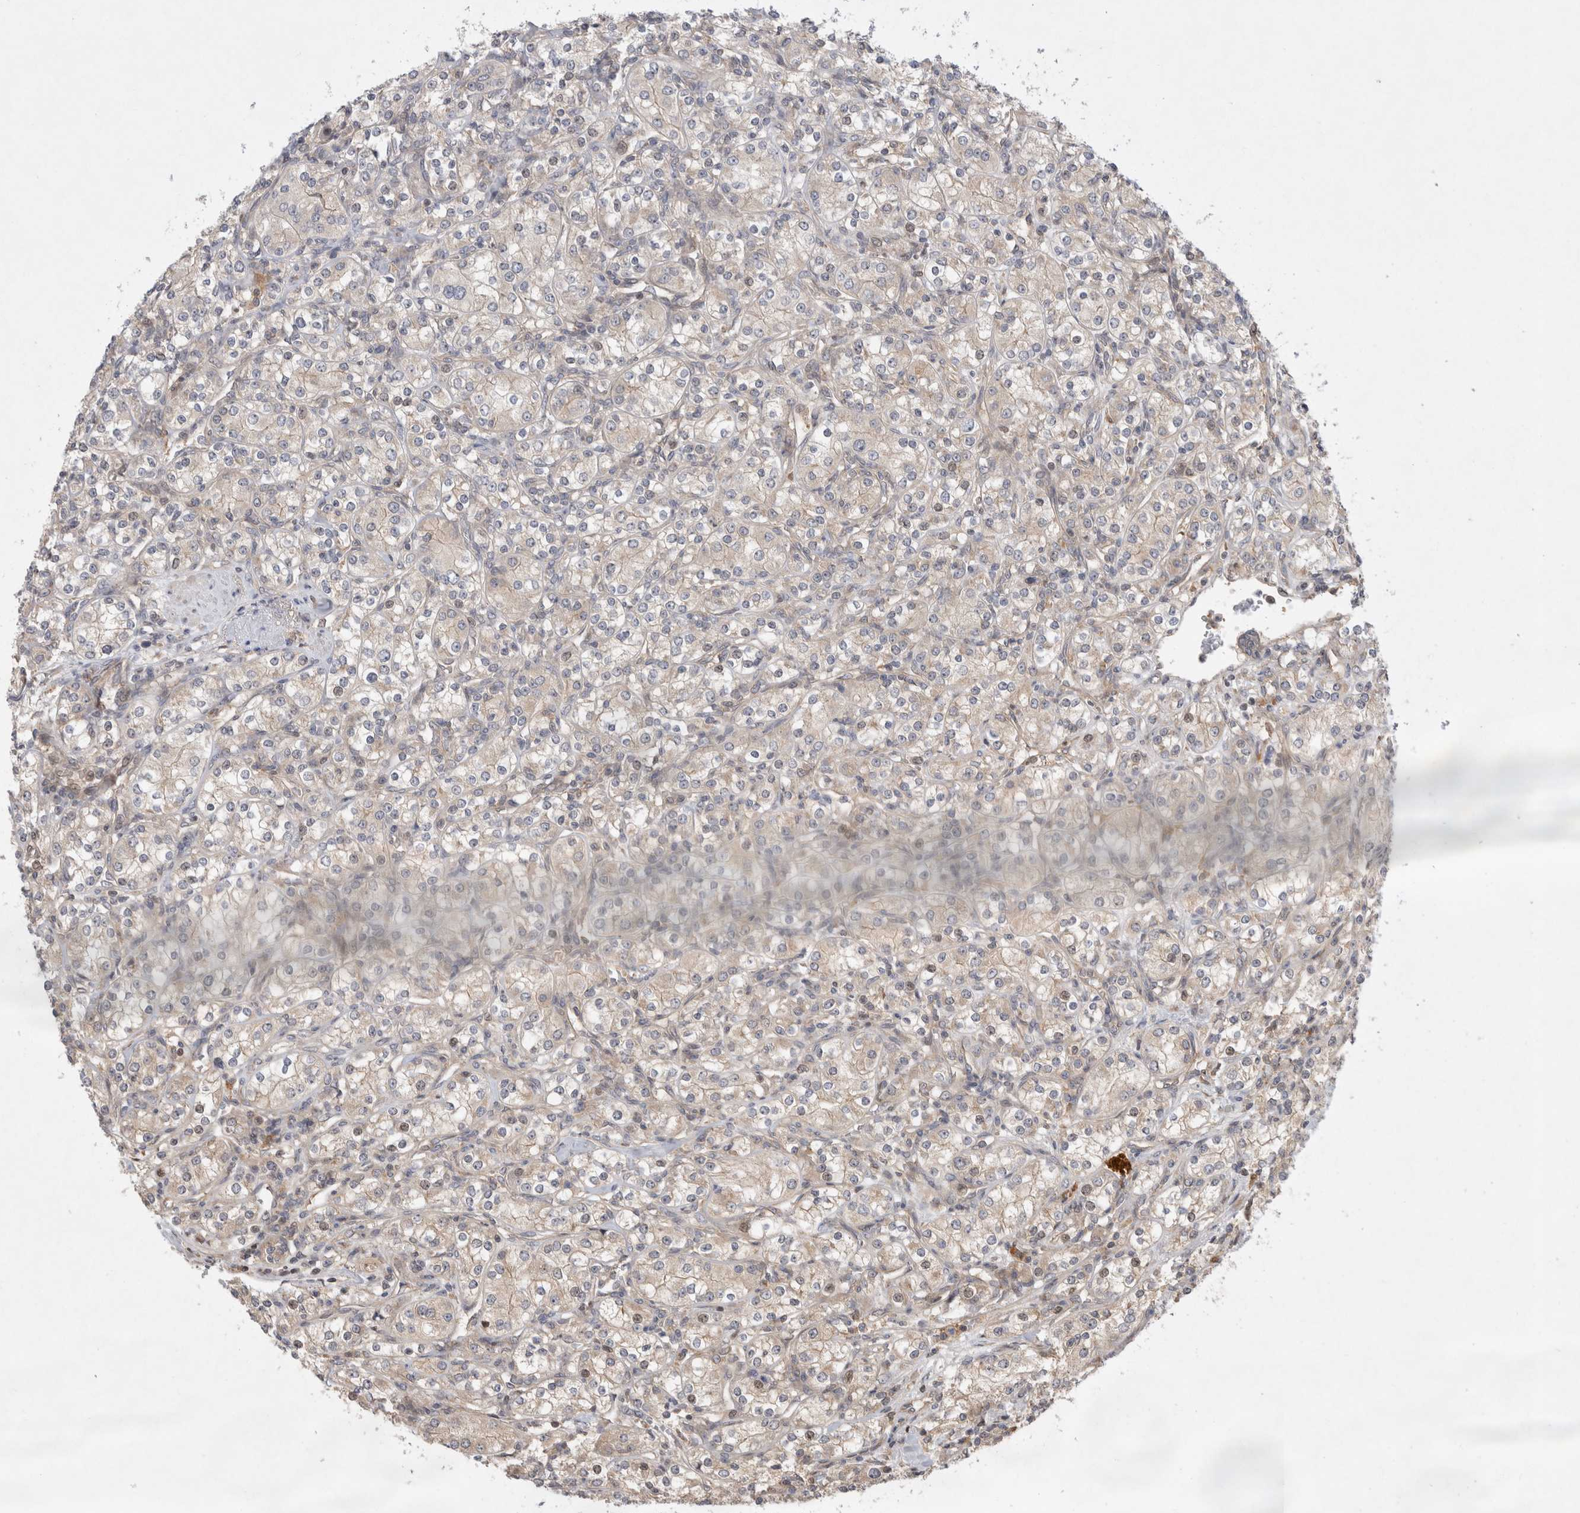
{"staining": {"intensity": "negative", "quantity": "none", "location": "none"}, "tissue": "renal cancer", "cell_type": "Tumor cells", "image_type": "cancer", "snomed": [{"axis": "morphology", "description": "Adenocarcinoma, NOS"}, {"axis": "topography", "description": "Kidney"}], "caption": "Photomicrograph shows no significant protein staining in tumor cells of renal cancer.", "gene": "HTT", "patient": {"sex": "male", "age": 77}}